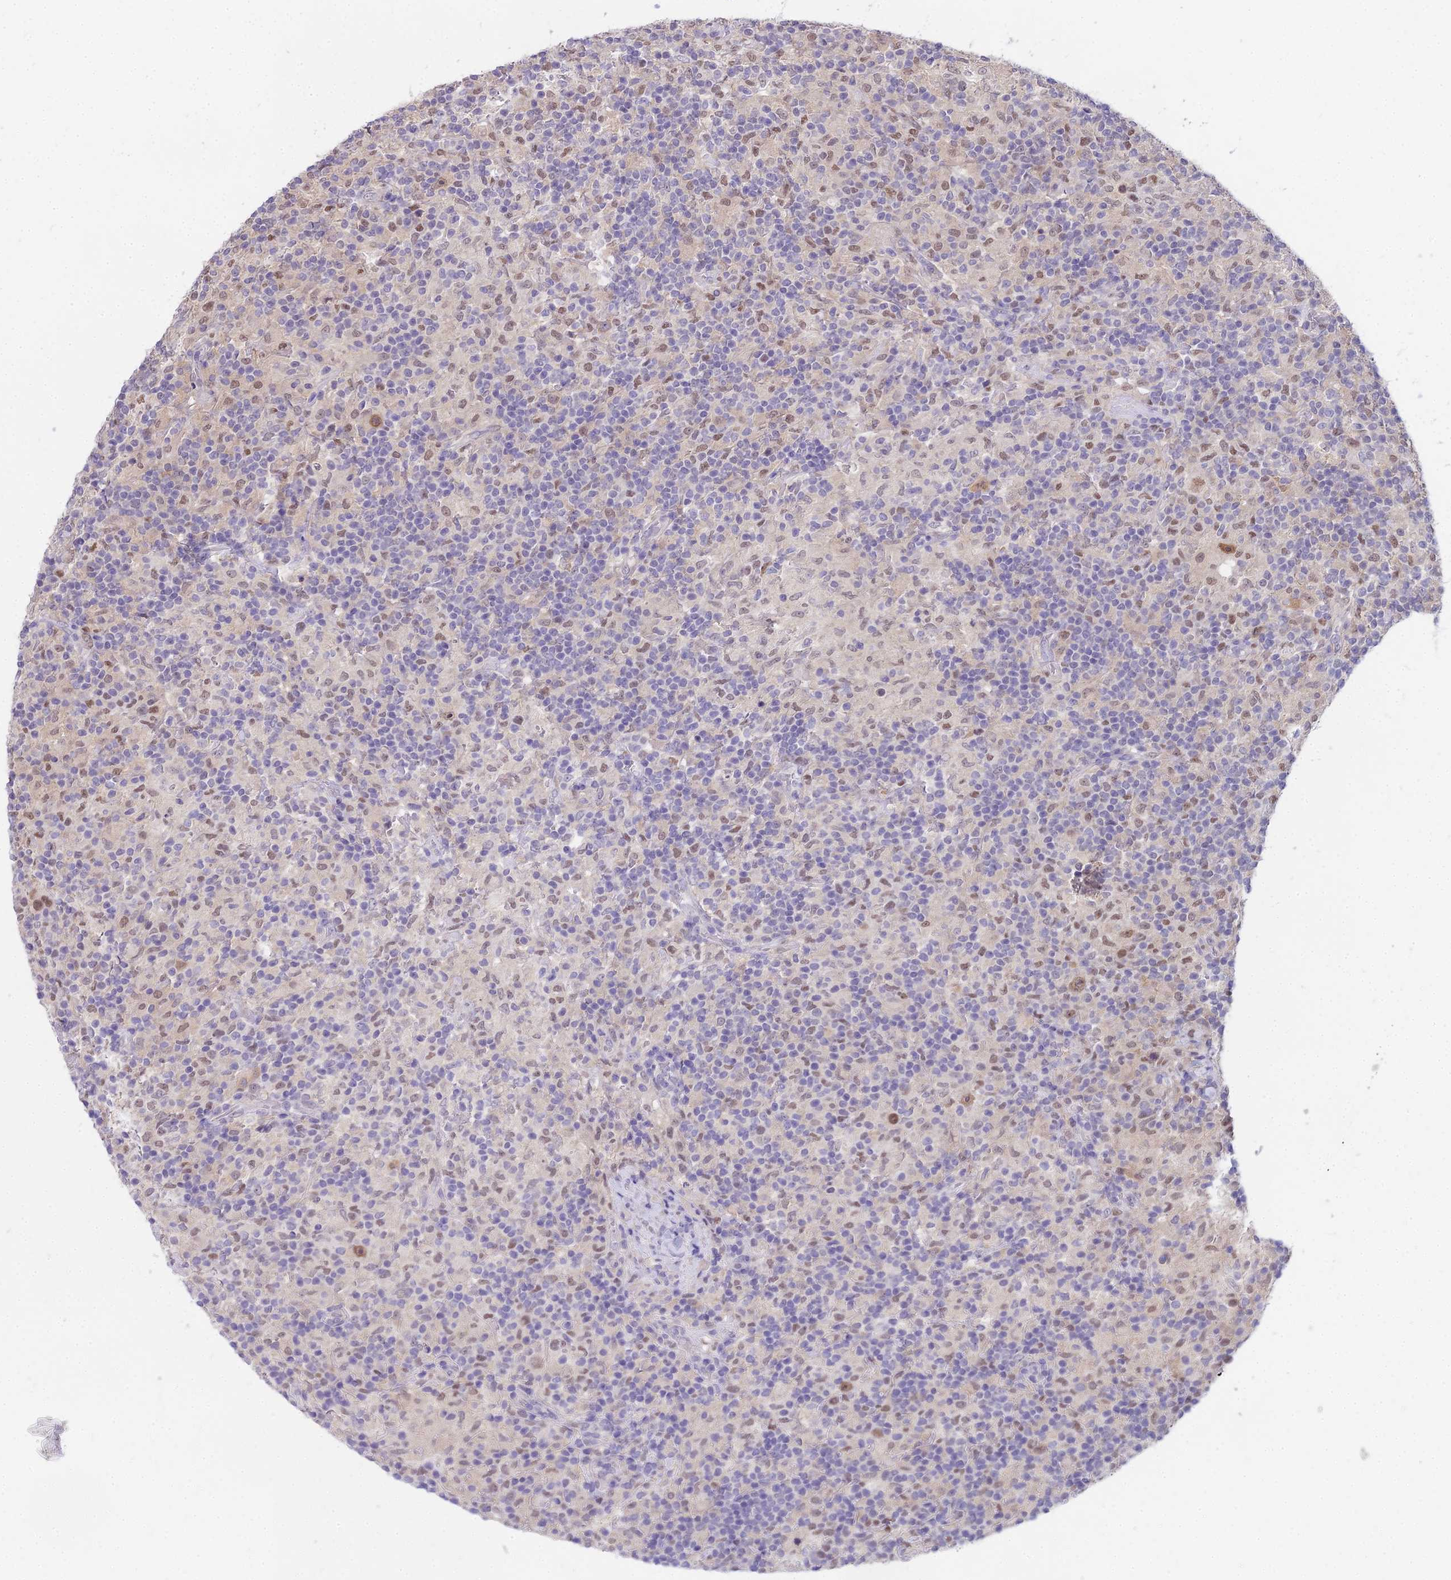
{"staining": {"intensity": "moderate", "quantity": ">75%", "location": "nuclear"}, "tissue": "lymphoma", "cell_type": "Tumor cells", "image_type": "cancer", "snomed": [{"axis": "morphology", "description": "Hodgkin's disease, NOS"}, {"axis": "topography", "description": "Lymph node"}], "caption": "Immunohistochemistry (IHC) micrograph of neoplastic tissue: human Hodgkin's disease stained using immunohistochemistry (IHC) demonstrates medium levels of moderate protein expression localized specifically in the nuclear of tumor cells, appearing as a nuclear brown color.", "gene": "MAT2A", "patient": {"sex": "male", "age": 70}}